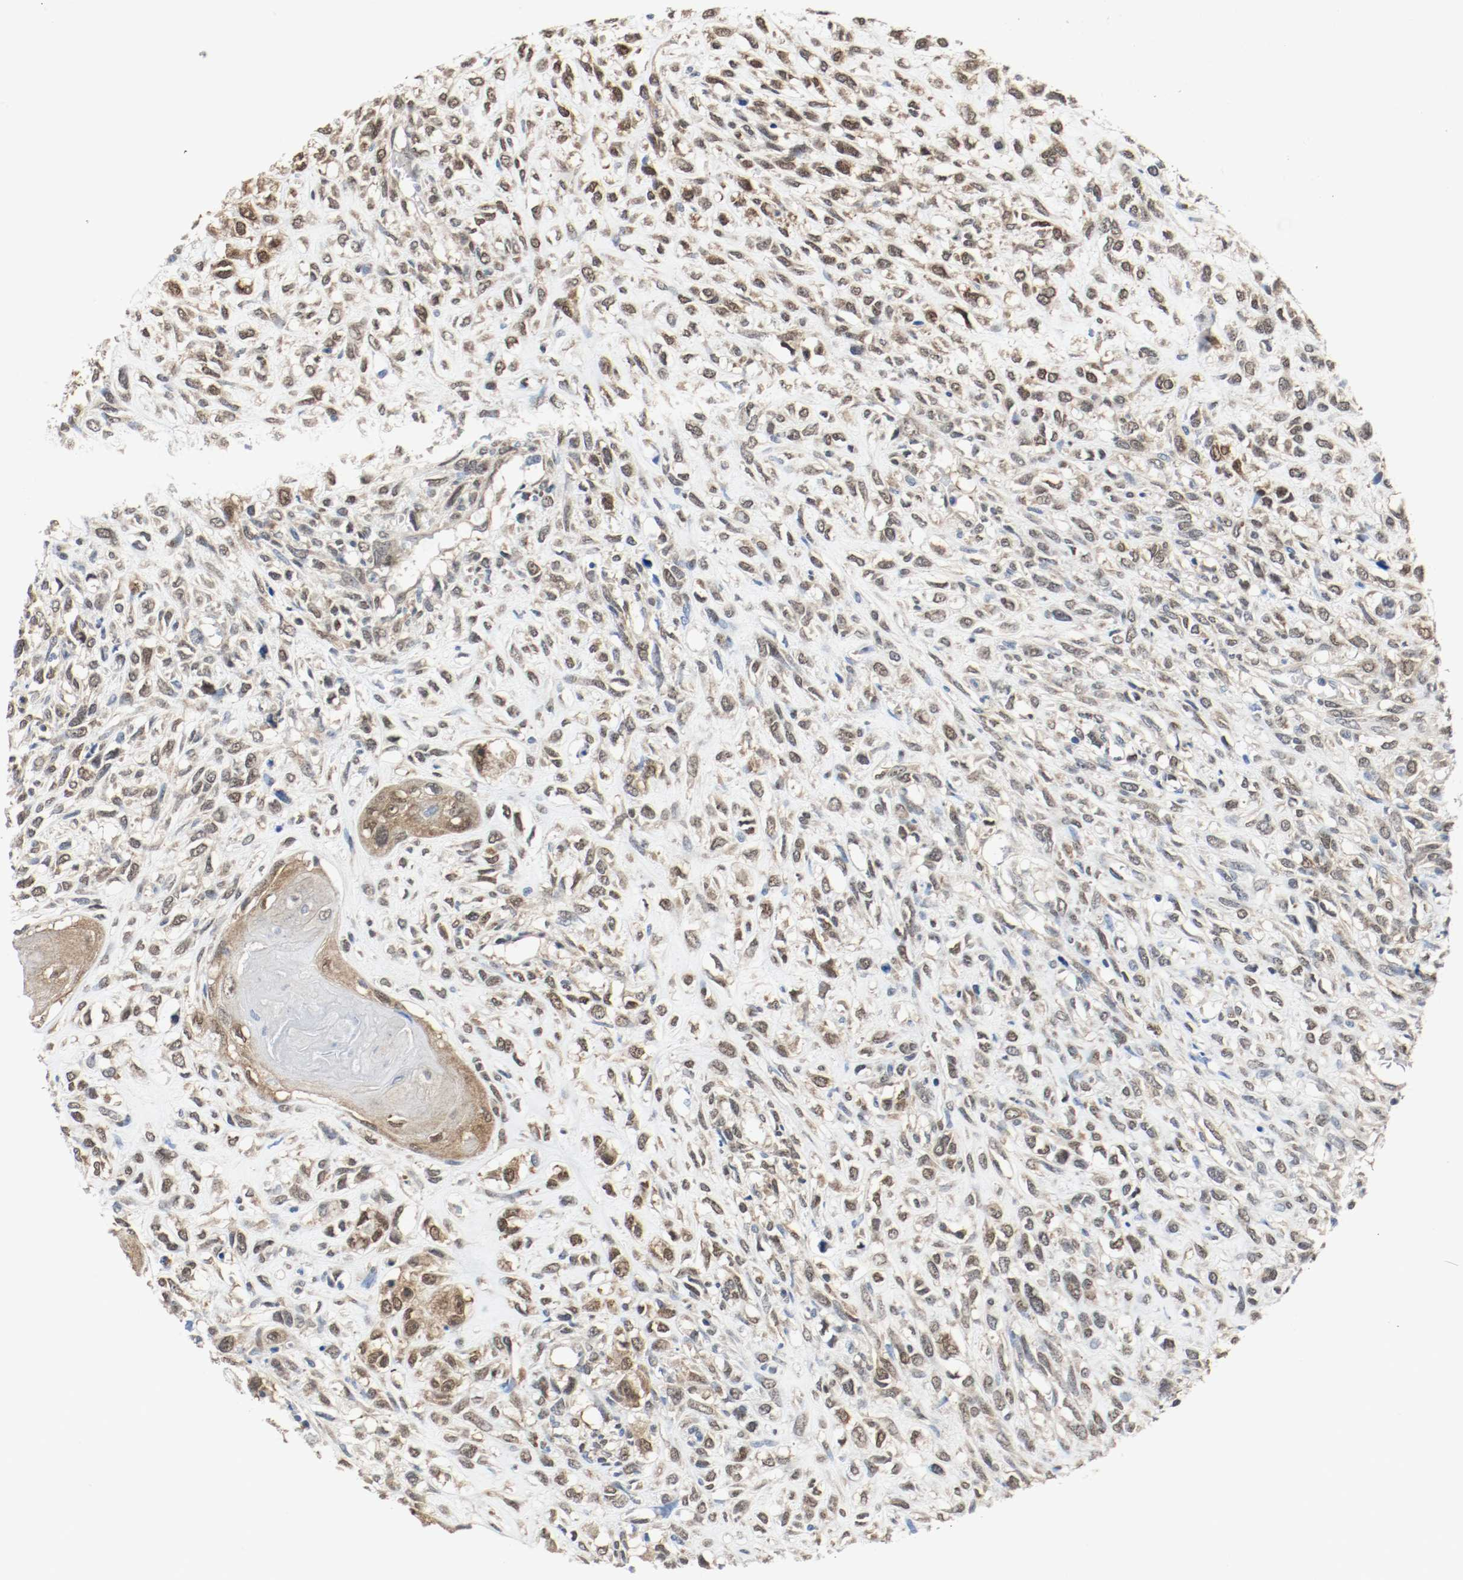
{"staining": {"intensity": "moderate", "quantity": ">75%", "location": "cytoplasmic/membranous,nuclear"}, "tissue": "head and neck cancer", "cell_type": "Tumor cells", "image_type": "cancer", "snomed": [{"axis": "morphology", "description": "Necrosis, NOS"}, {"axis": "morphology", "description": "Neoplasm, malignant, NOS"}, {"axis": "topography", "description": "Salivary gland"}, {"axis": "topography", "description": "Head-Neck"}], "caption": "About >75% of tumor cells in head and neck cancer (neoplasm (malignant)) demonstrate moderate cytoplasmic/membranous and nuclear protein staining as visualized by brown immunohistochemical staining.", "gene": "PPME1", "patient": {"sex": "male", "age": 43}}